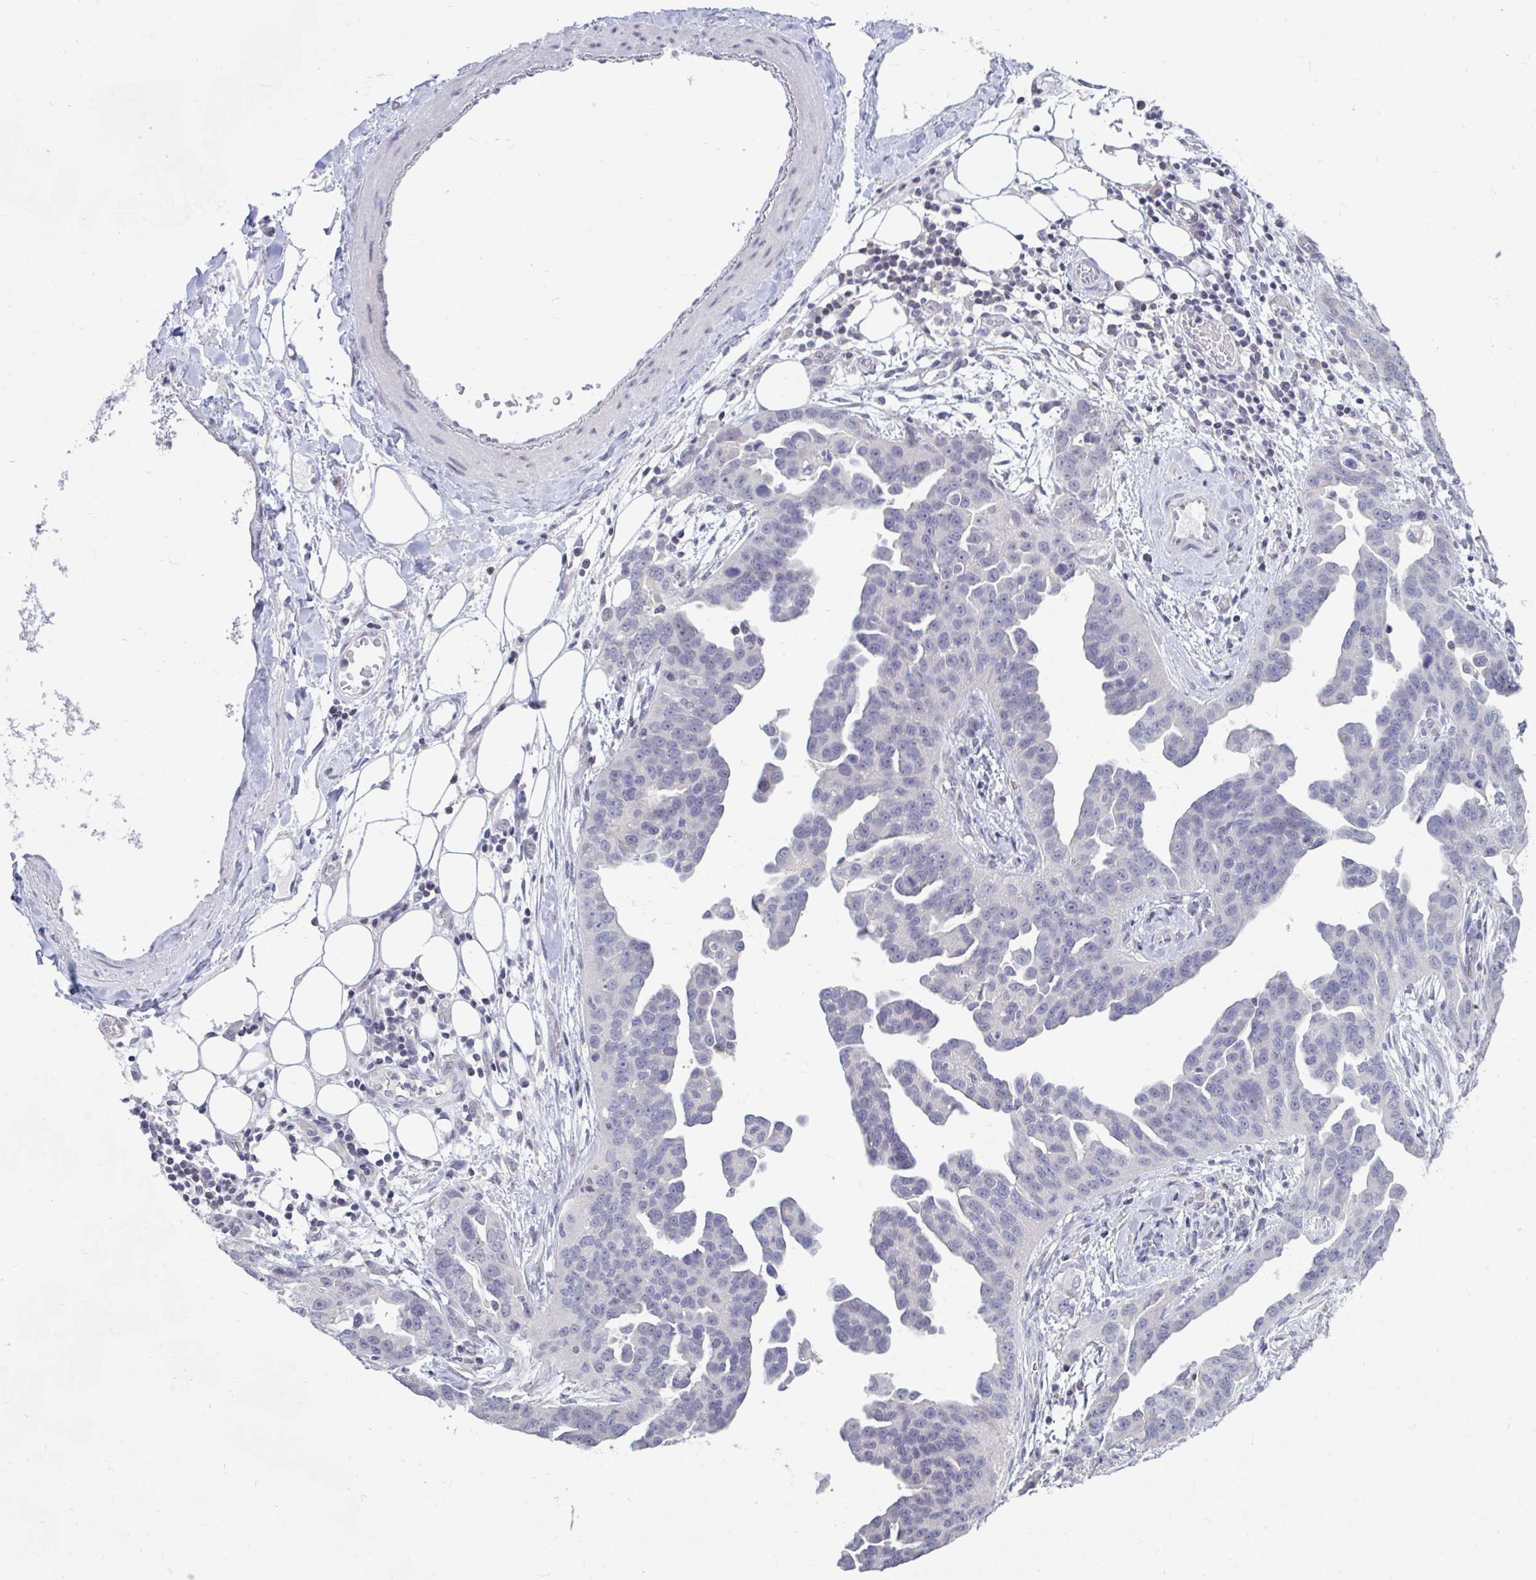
{"staining": {"intensity": "negative", "quantity": "none", "location": "none"}, "tissue": "ovarian cancer", "cell_type": "Tumor cells", "image_type": "cancer", "snomed": [{"axis": "morphology", "description": "Cystadenocarcinoma, serous, NOS"}, {"axis": "topography", "description": "Ovary"}], "caption": "This is a histopathology image of IHC staining of ovarian serous cystadenocarcinoma, which shows no expression in tumor cells.", "gene": "ARPP19", "patient": {"sex": "female", "age": 75}}